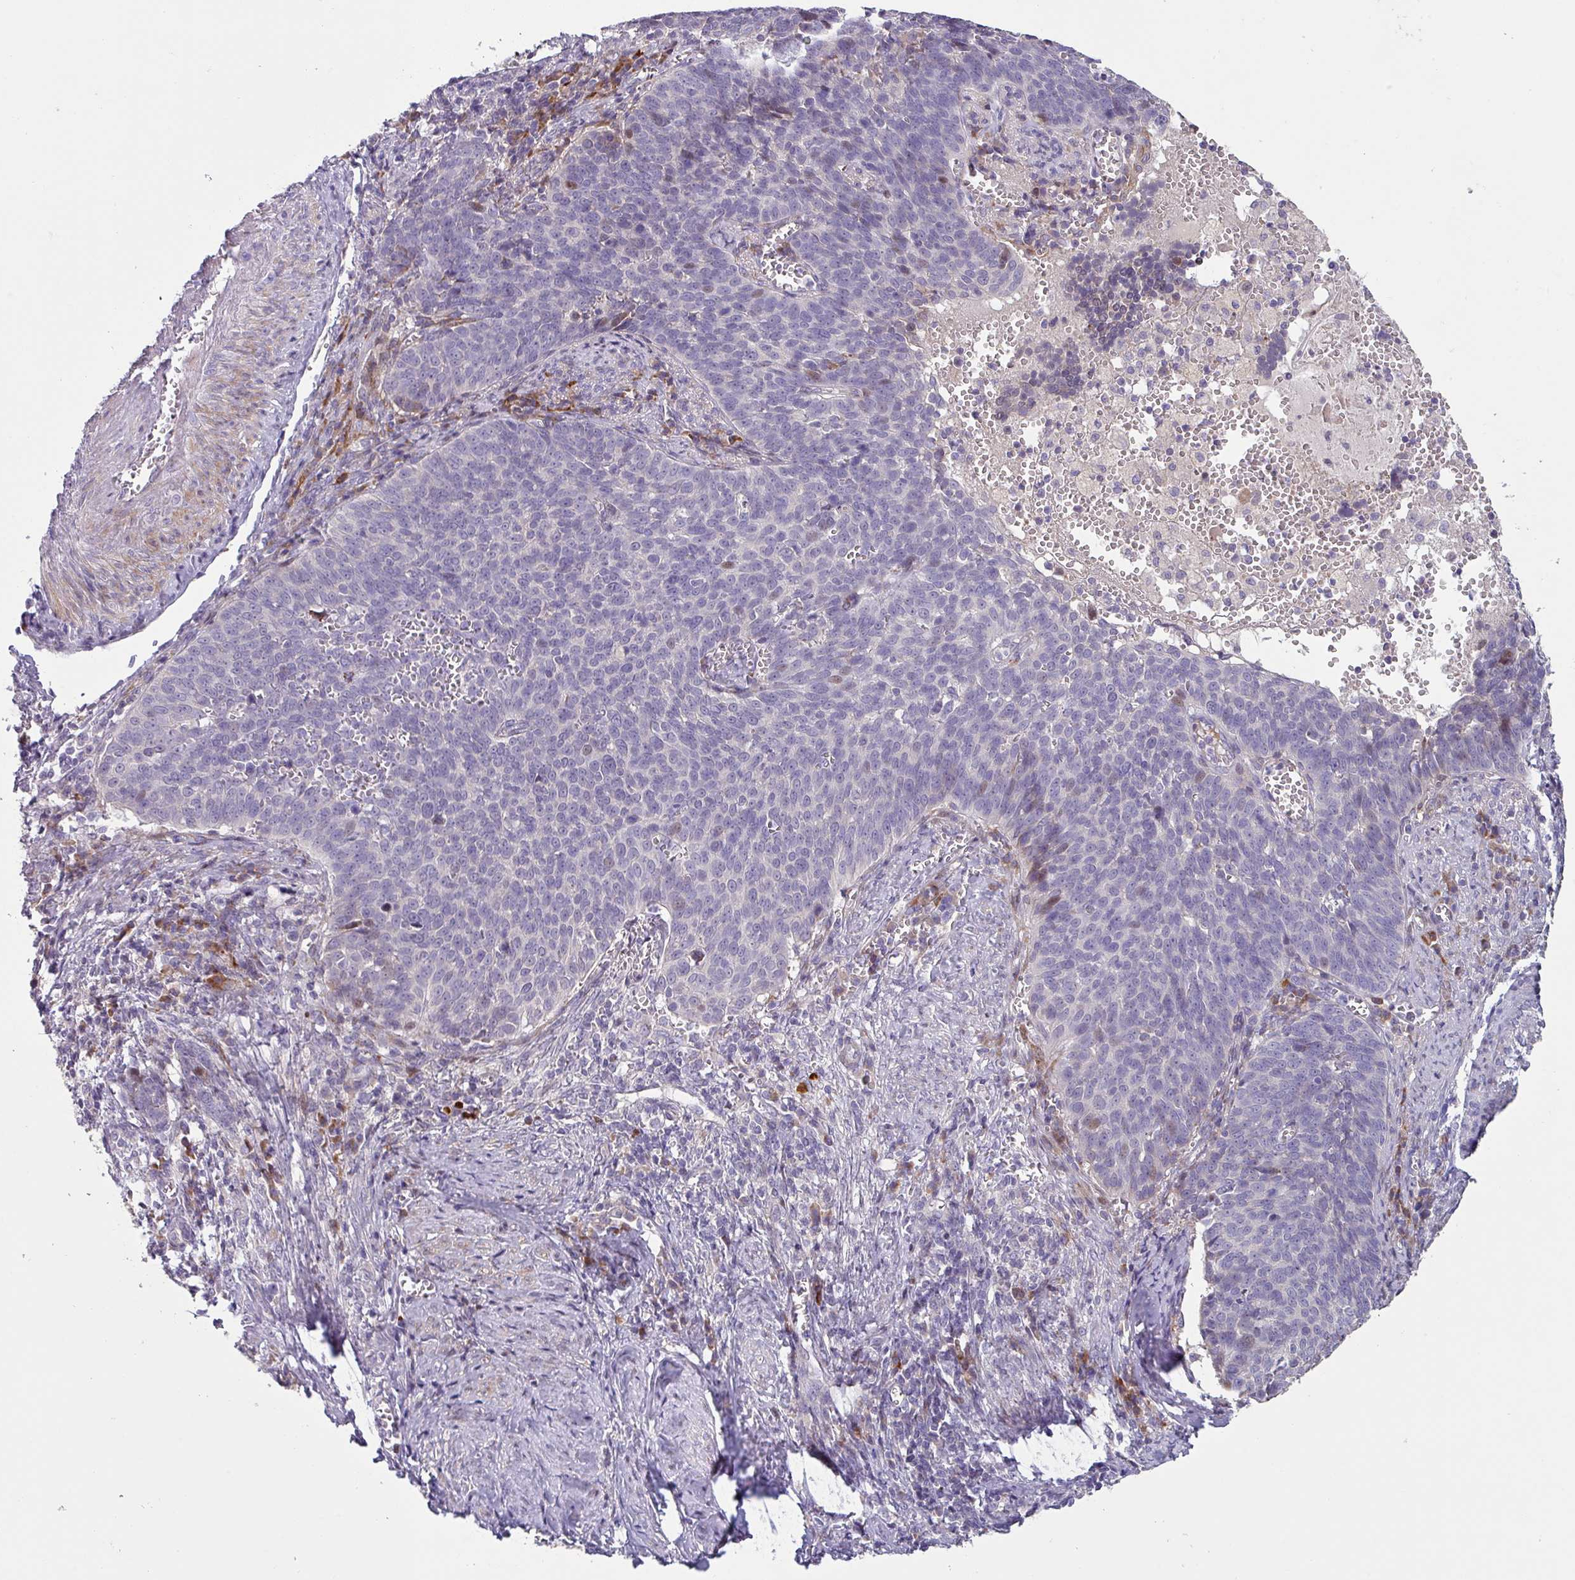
{"staining": {"intensity": "weak", "quantity": "<25%", "location": "cytoplasmic/membranous"}, "tissue": "cervical cancer", "cell_type": "Tumor cells", "image_type": "cancer", "snomed": [{"axis": "morphology", "description": "Normal tissue, NOS"}, {"axis": "morphology", "description": "Squamous cell carcinoma, NOS"}, {"axis": "topography", "description": "Cervix"}], "caption": "This is an immunohistochemistry photomicrograph of human cervical squamous cell carcinoma. There is no staining in tumor cells.", "gene": "KLHL3", "patient": {"sex": "female", "age": 39}}